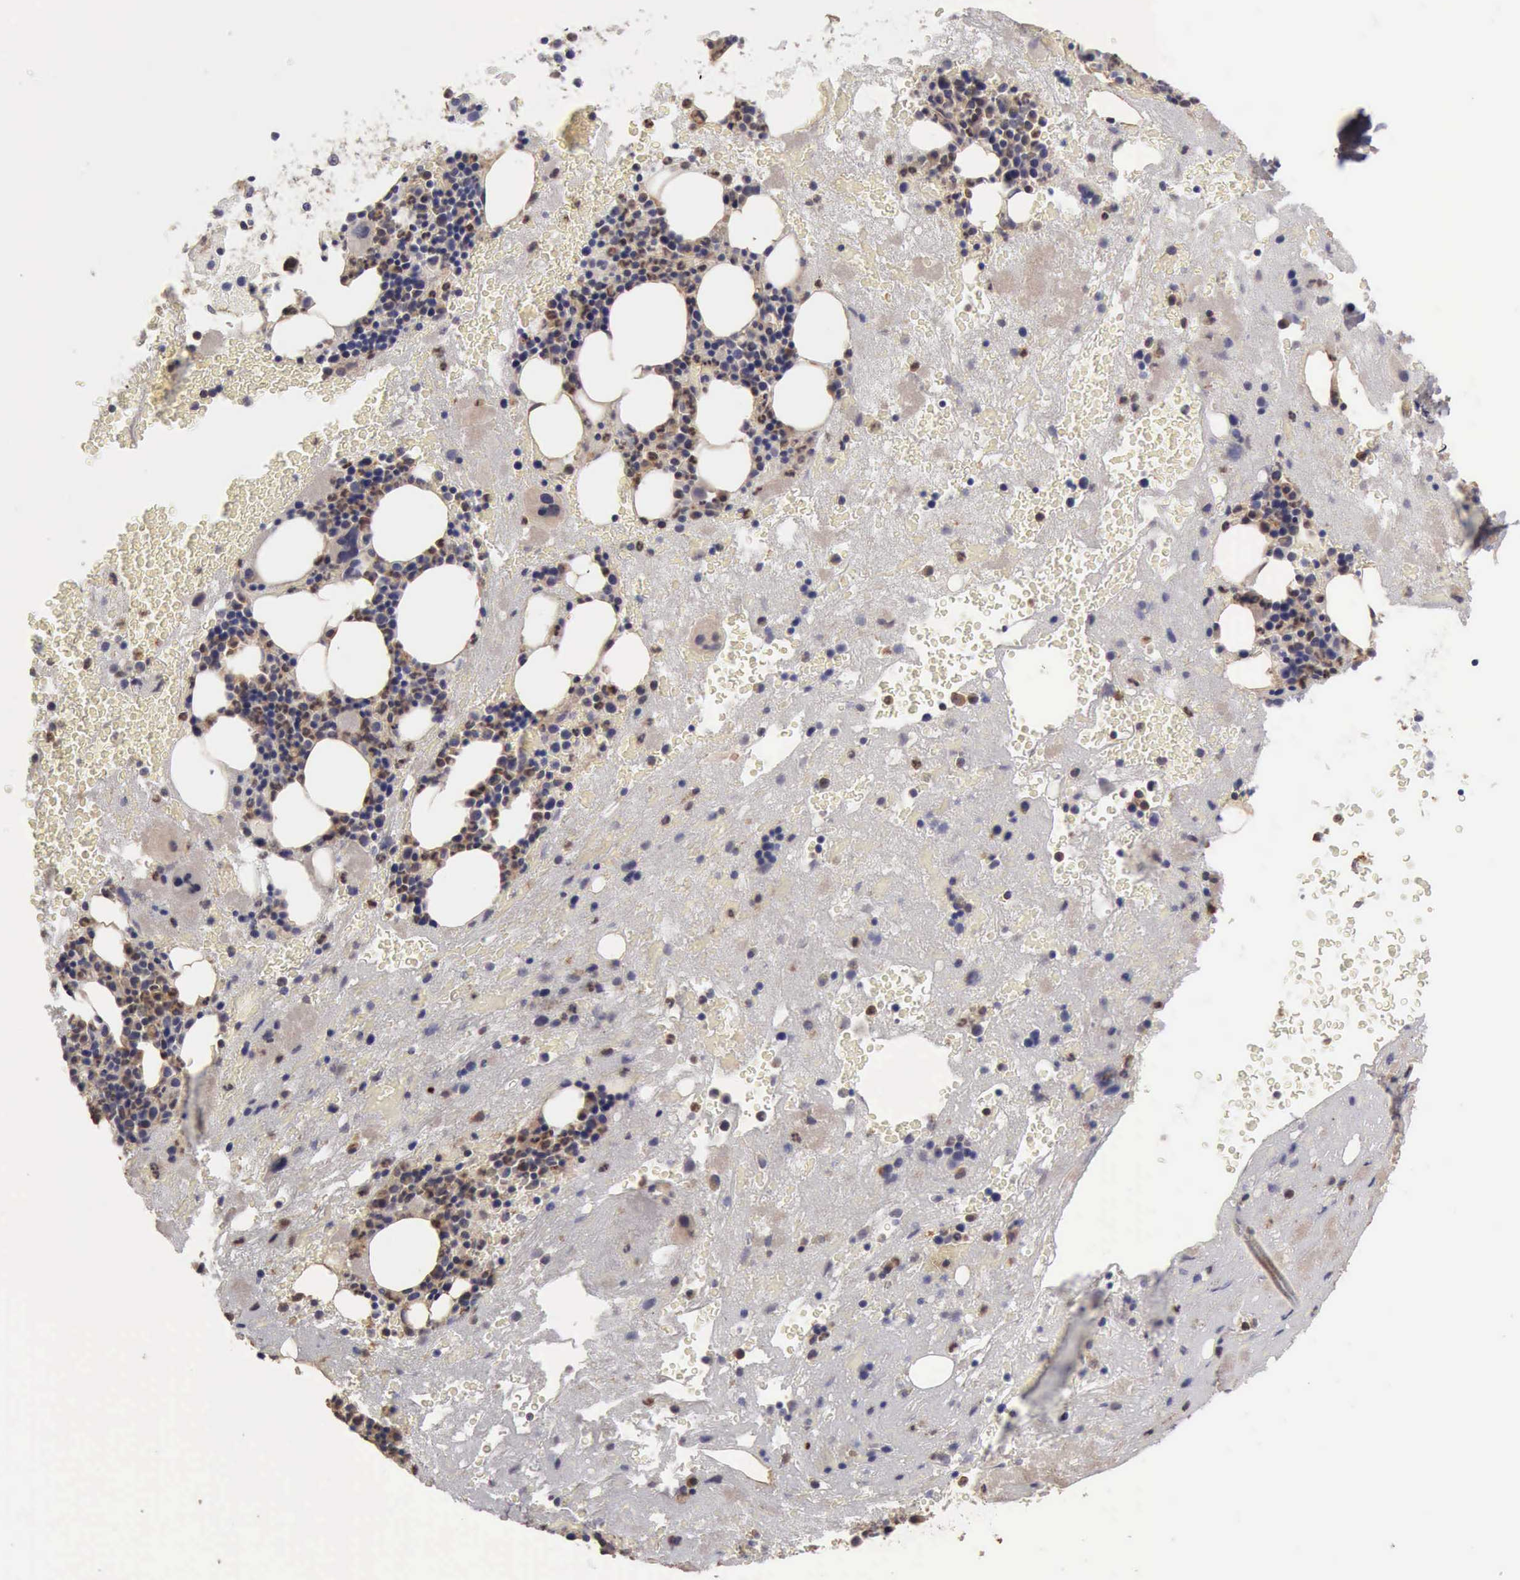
{"staining": {"intensity": "moderate", "quantity": "25%-75%", "location": "cytoplasmic/membranous"}, "tissue": "bone marrow", "cell_type": "Hematopoietic cells", "image_type": "normal", "snomed": [{"axis": "morphology", "description": "Normal tissue, NOS"}, {"axis": "topography", "description": "Bone marrow"}], "caption": "Moderate cytoplasmic/membranous expression is identified in approximately 25%-75% of hematopoietic cells in unremarkable bone marrow. (DAB (3,3'-diaminobenzidine) IHC with brightfield microscopy, high magnification).", "gene": "BMX", "patient": {"sex": "male", "age": 76}}